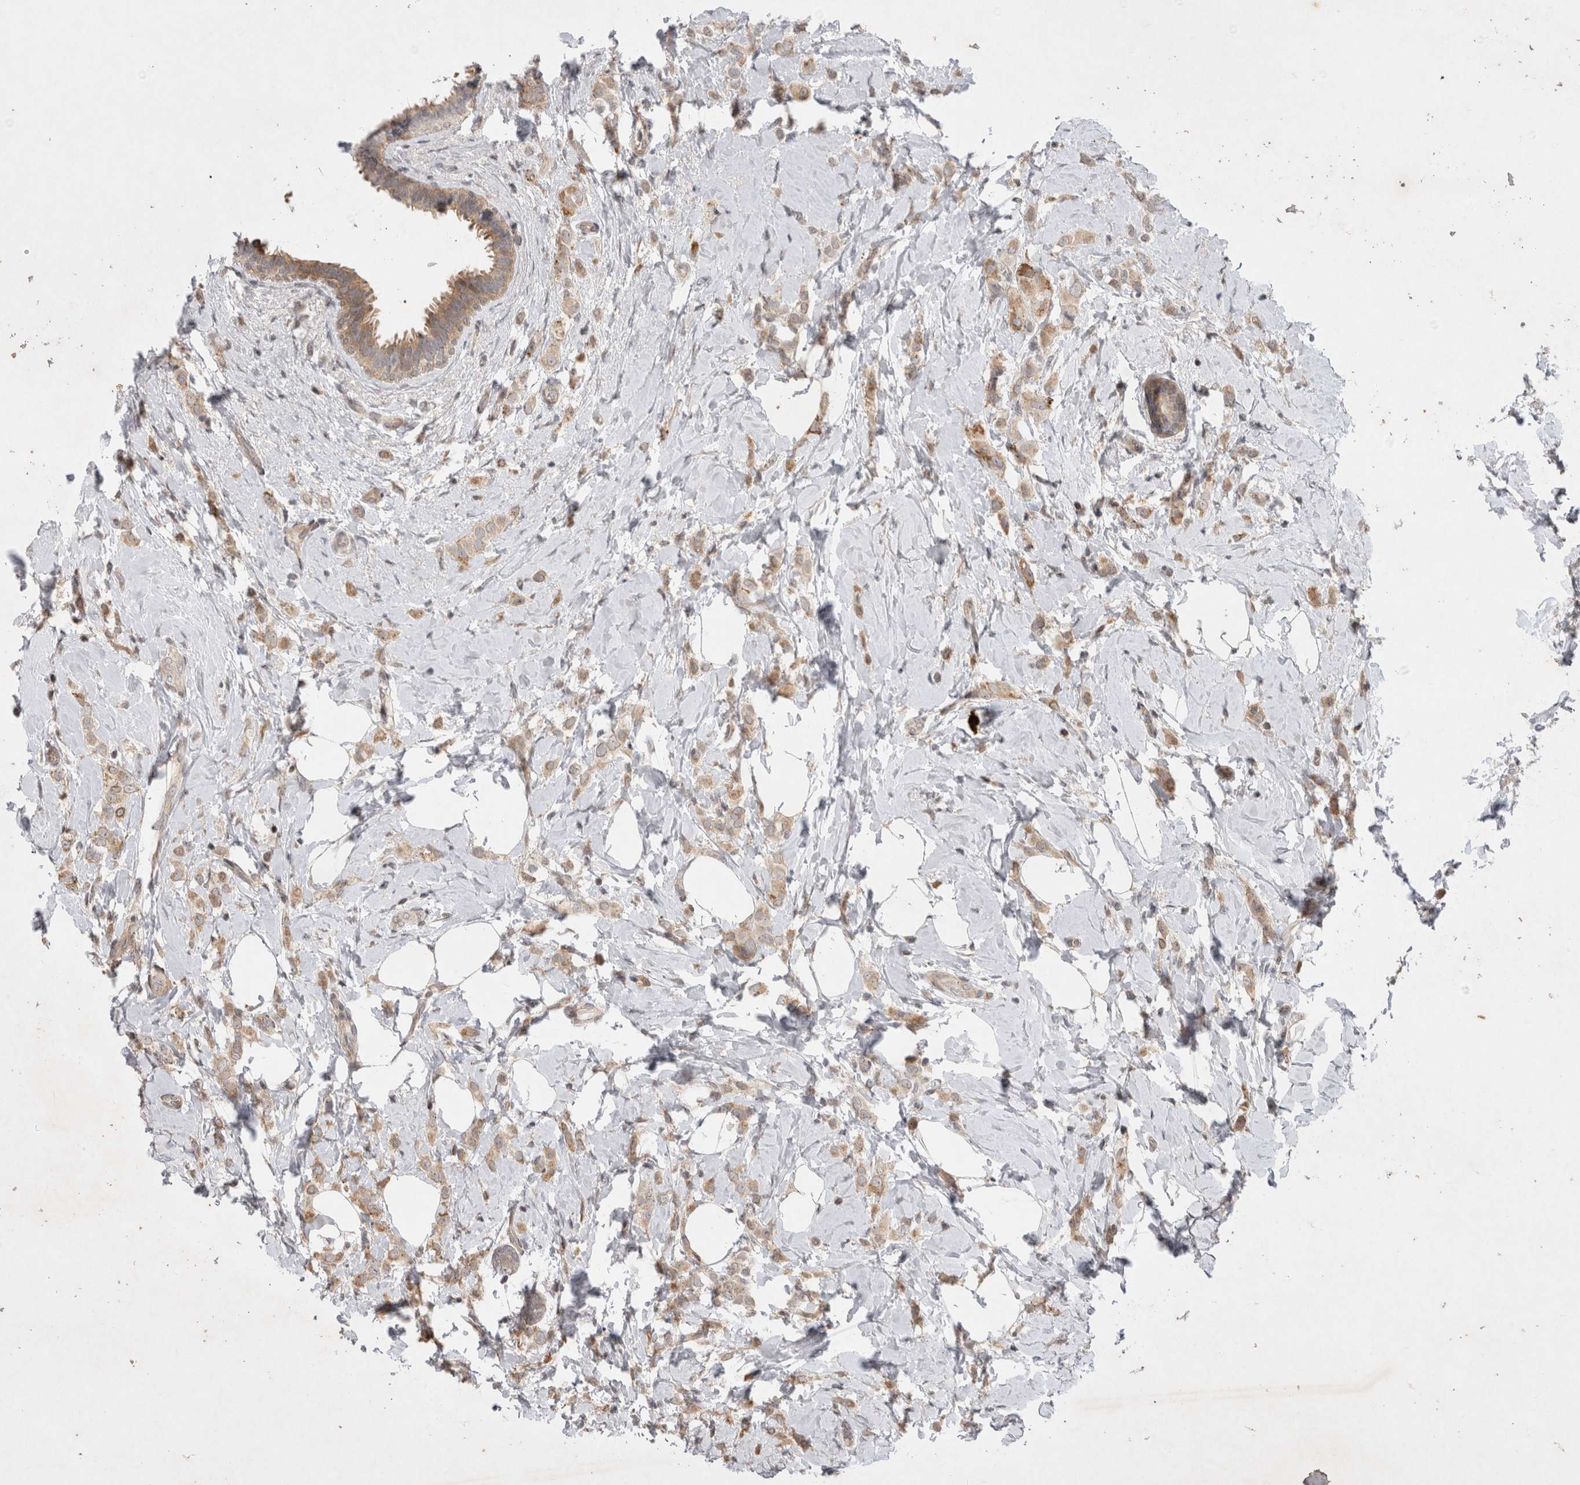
{"staining": {"intensity": "moderate", "quantity": ">75%", "location": "cytoplasmic/membranous"}, "tissue": "breast cancer", "cell_type": "Tumor cells", "image_type": "cancer", "snomed": [{"axis": "morphology", "description": "Lobular carcinoma"}, {"axis": "topography", "description": "Breast"}], "caption": "Tumor cells show medium levels of moderate cytoplasmic/membranous expression in approximately >75% of cells in human breast cancer.", "gene": "EIF2AK1", "patient": {"sex": "female", "age": 47}}